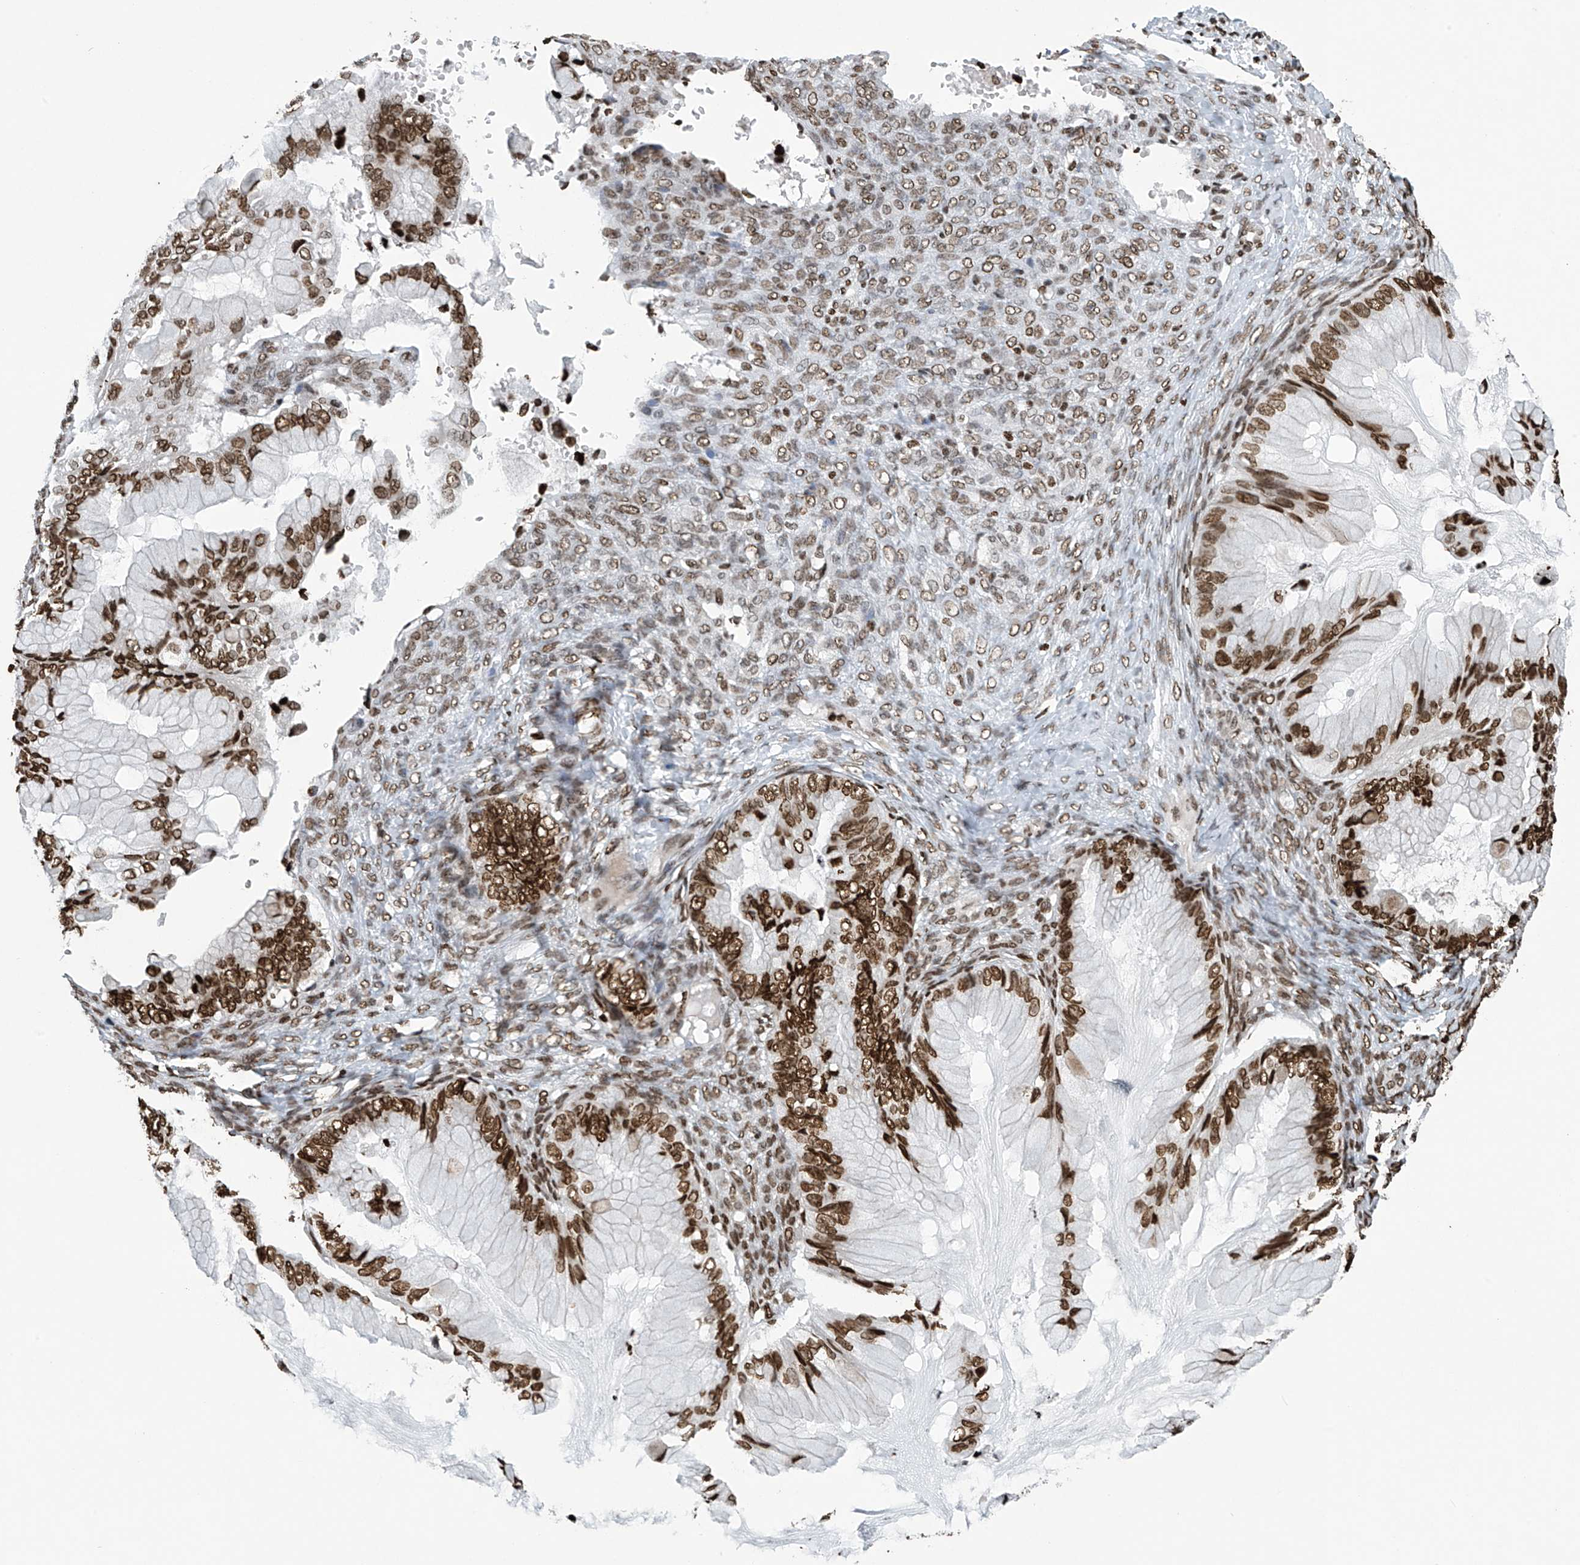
{"staining": {"intensity": "moderate", "quantity": ">75%", "location": "nuclear"}, "tissue": "ovarian cancer", "cell_type": "Tumor cells", "image_type": "cancer", "snomed": [{"axis": "morphology", "description": "Cystadenocarcinoma, mucinous, NOS"}, {"axis": "topography", "description": "Ovary"}], "caption": "IHC of human ovarian cancer shows medium levels of moderate nuclear positivity in about >75% of tumor cells.", "gene": "H4C16", "patient": {"sex": "female", "age": 36}}